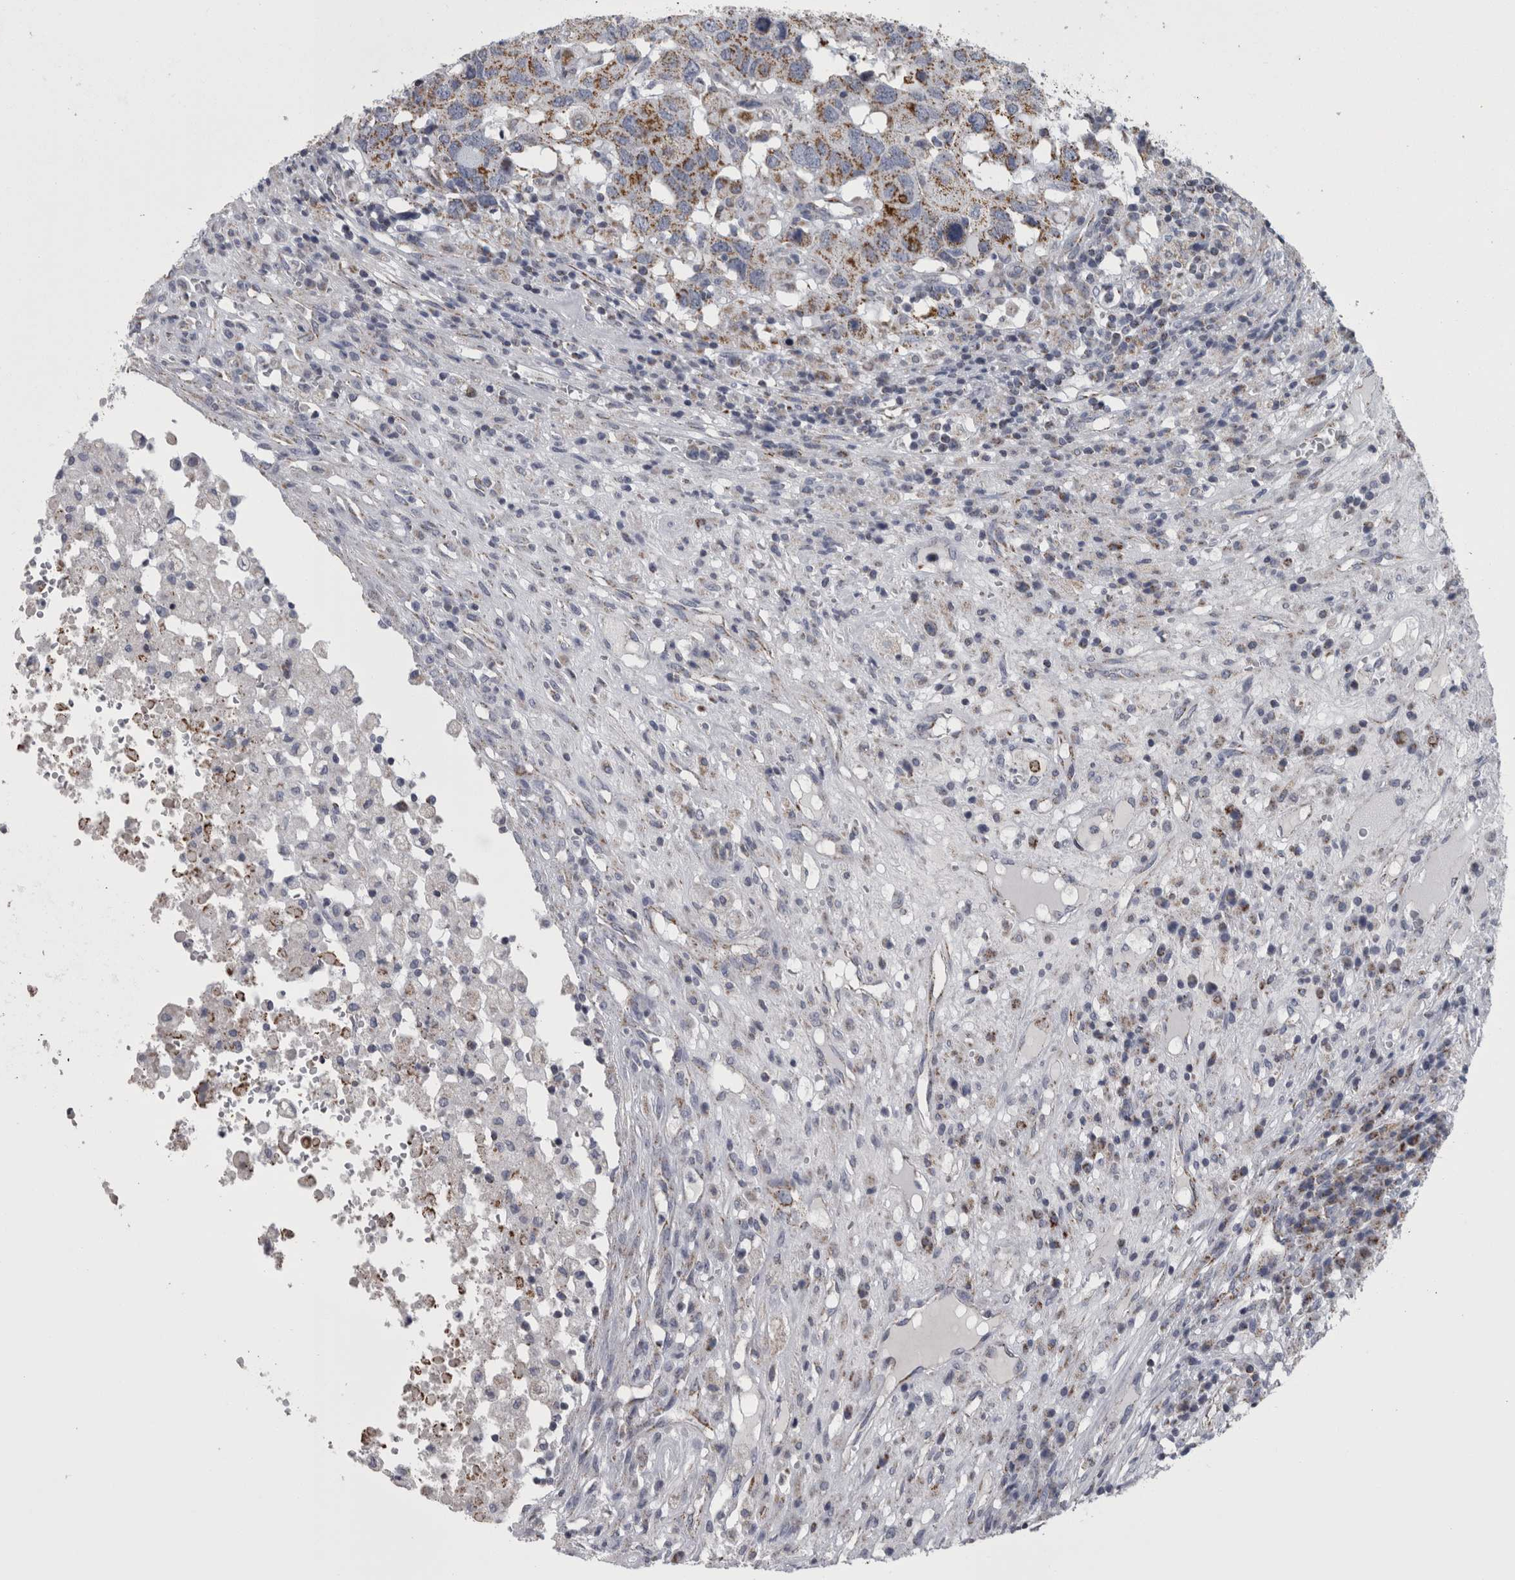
{"staining": {"intensity": "moderate", "quantity": ">75%", "location": "cytoplasmic/membranous"}, "tissue": "head and neck cancer", "cell_type": "Tumor cells", "image_type": "cancer", "snomed": [{"axis": "morphology", "description": "Squamous cell carcinoma, NOS"}, {"axis": "topography", "description": "Head-Neck"}], "caption": "Approximately >75% of tumor cells in human head and neck squamous cell carcinoma show moderate cytoplasmic/membranous protein expression as visualized by brown immunohistochemical staining.", "gene": "DBT", "patient": {"sex": "male", "age": 66}}